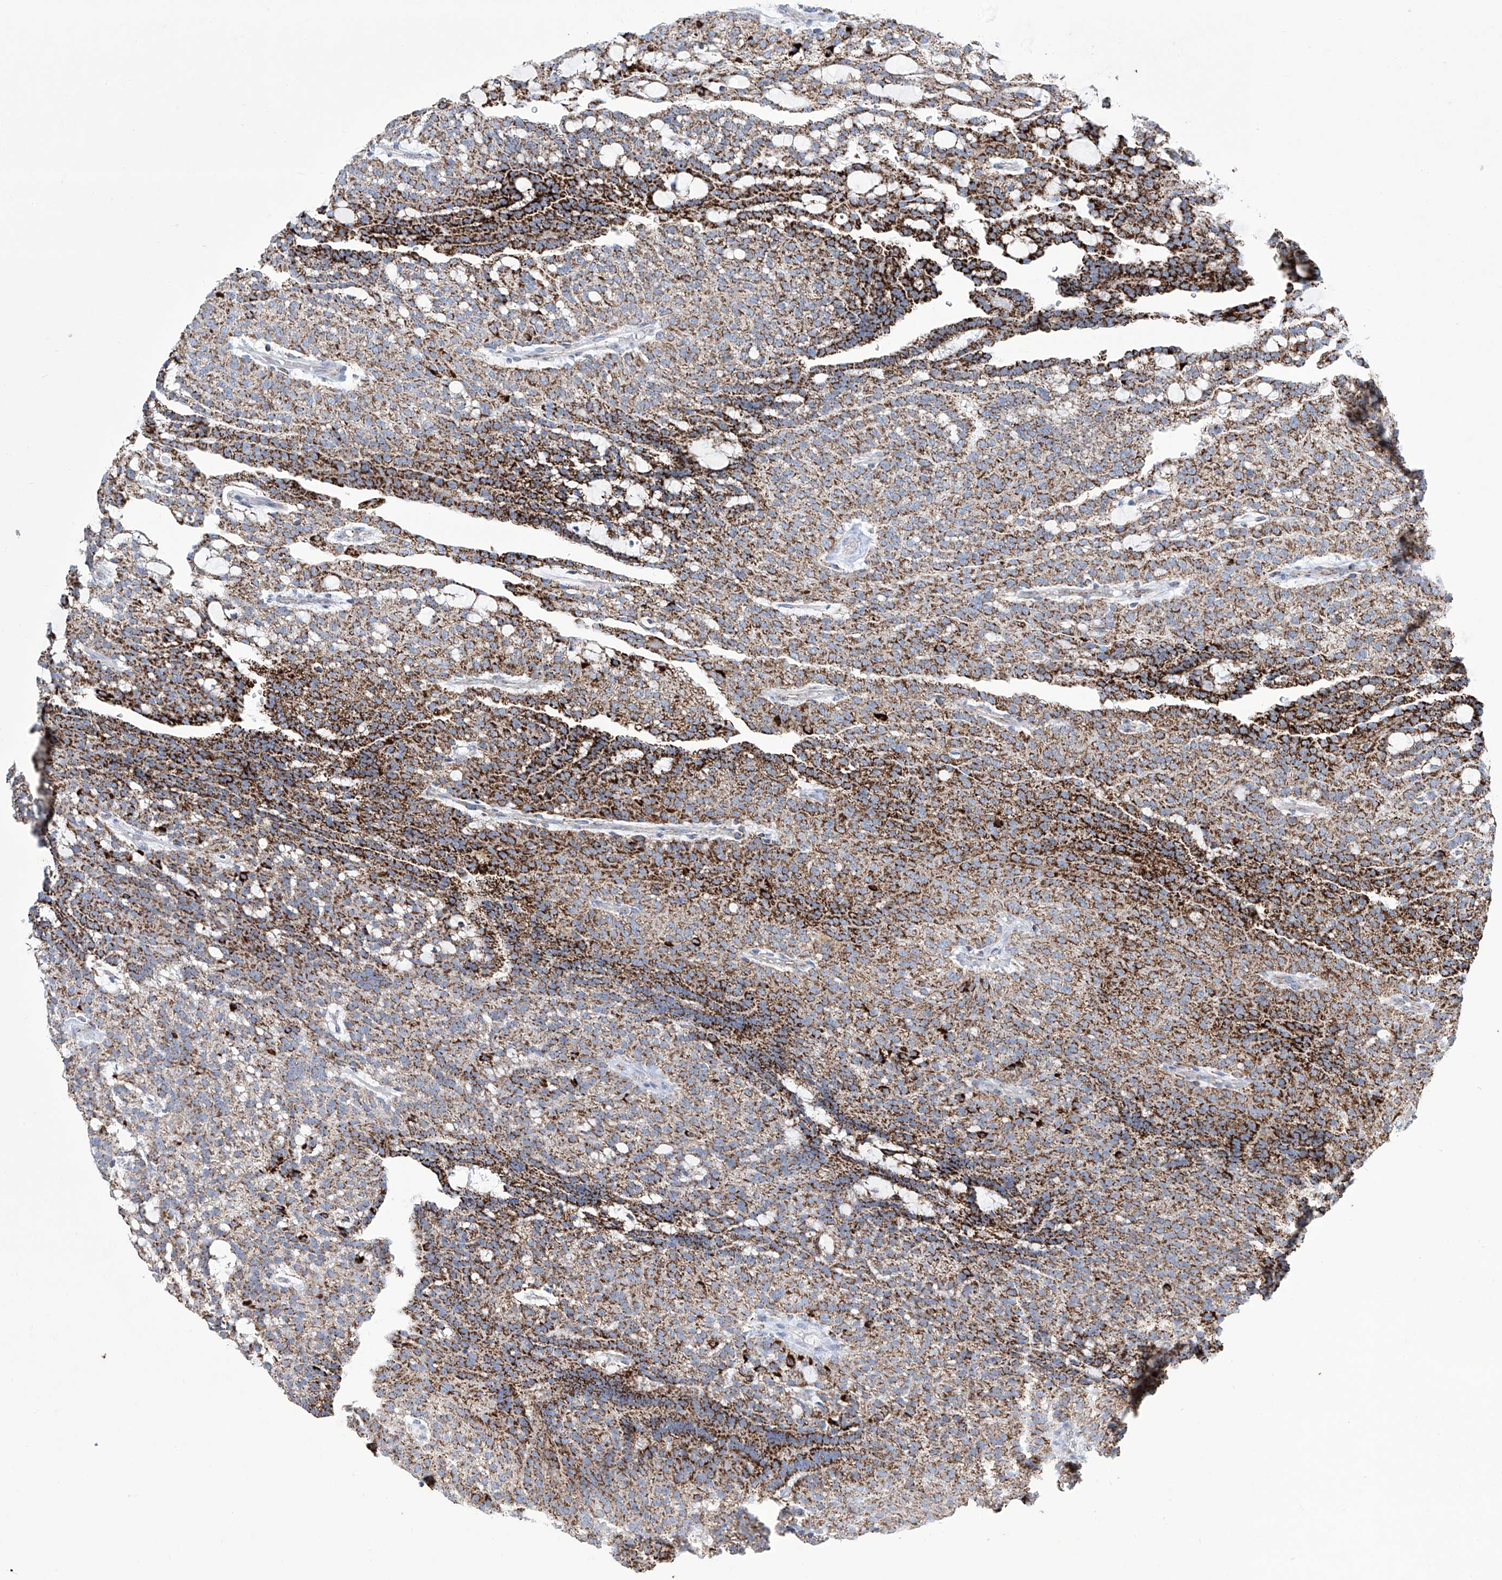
{"staining": {"intensity": "strong", "quantity": ">75%", "location": "cytoplasmic/membranous"}, "tissue": "renal cancer", "cell_type": "Tumor cells", "image_type": "cancer", "snomed": [{"axis": "morphology", "description": "Adenocarcinoma, NOS"}, {"axis": "topography", "description": "Kidney"}], "caption": "A high amount of strong cytoplasmic/membranous staining is present in about >75% of tumor cells in renal cancer tissue.", "gene": "ALDH6A1", "patient": {"sex": "male", "age": 63}}